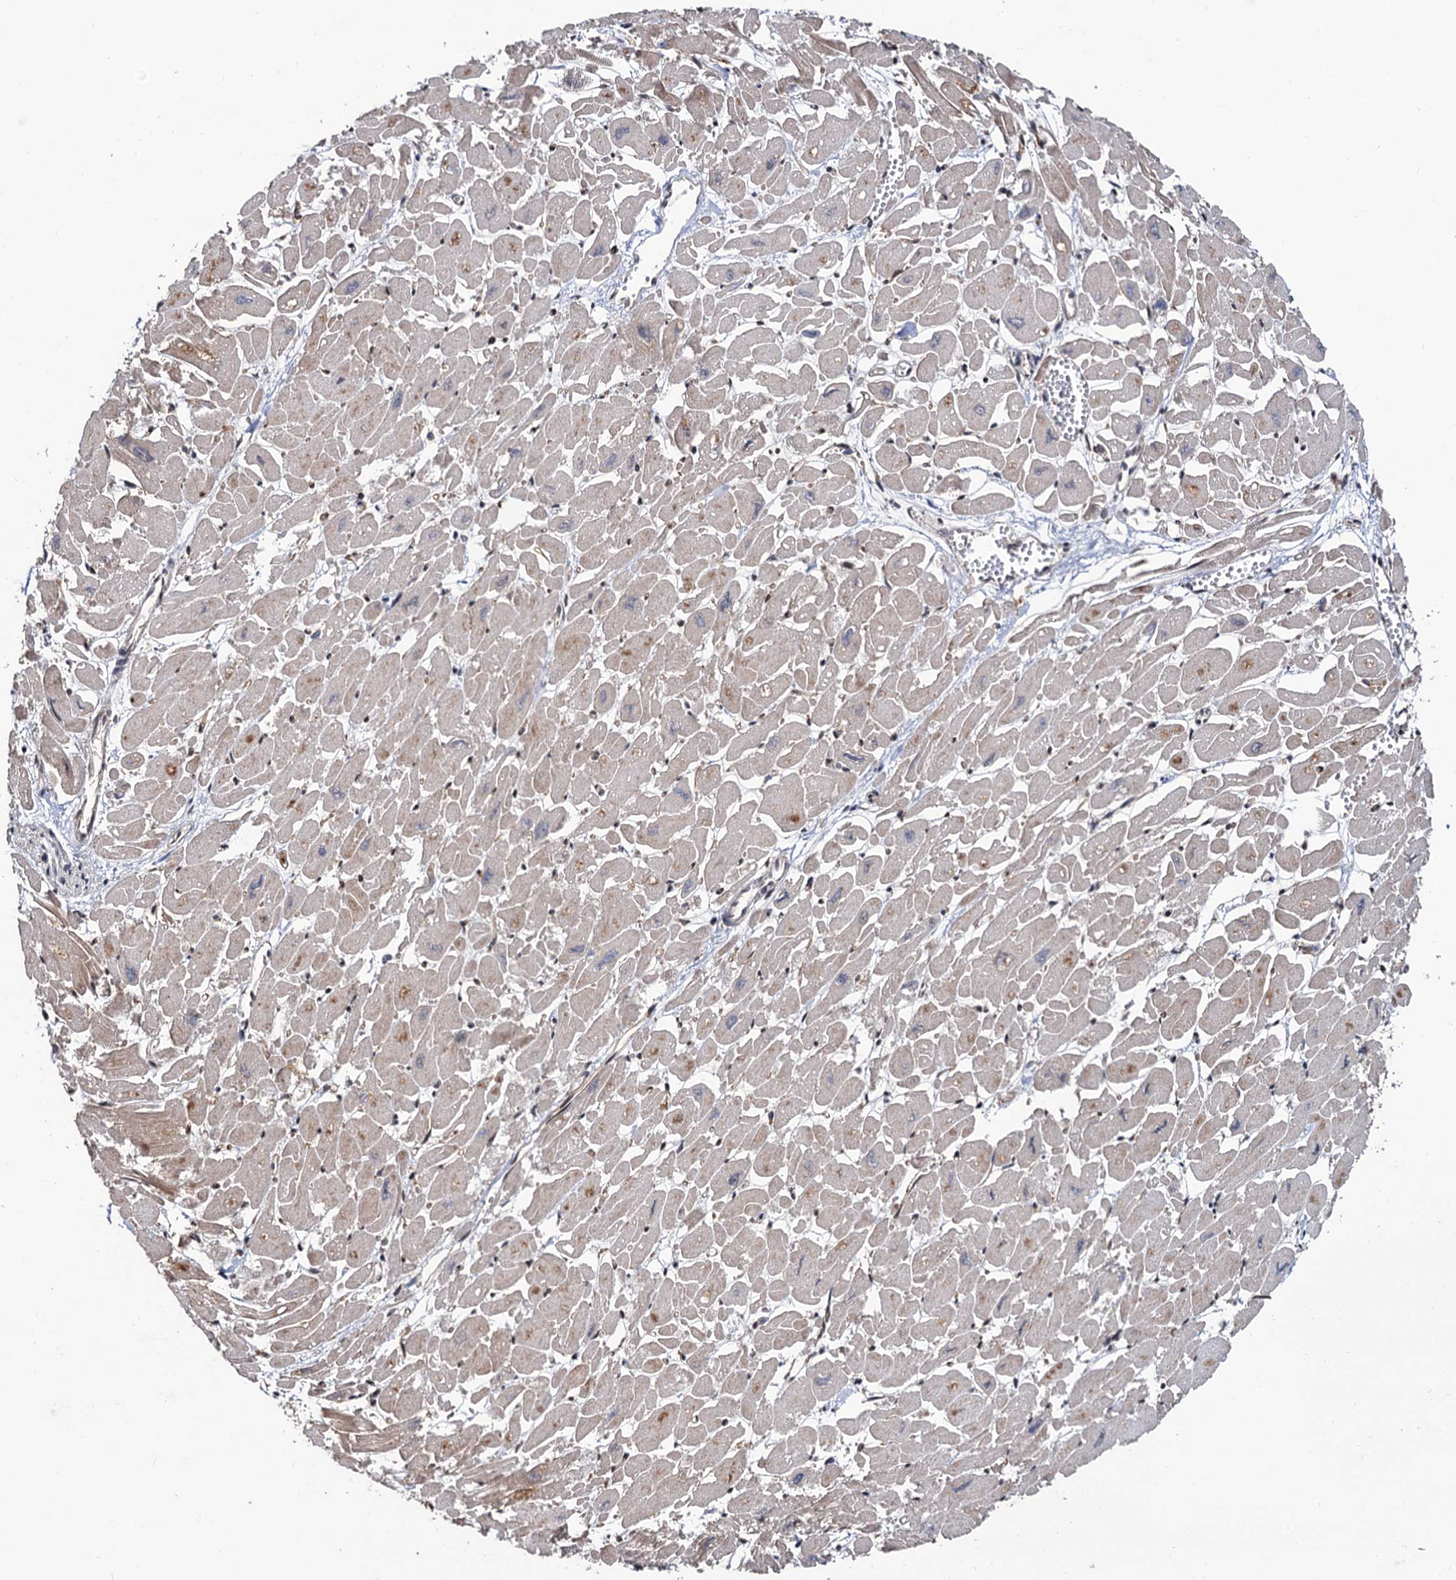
{"staining": {"intensity": "moderate", "quantity": "<25%", "location": "cytoplasmic/membranous,nuclear"}, "tissue": "heart muscle", "cell_type": "Cardiomyocytes", "image_type": "normal", "snomed": [{"axis": "morphology", "description": "Normal tissue, NOS"}, {"axis": "topography", "description": "Heart"}], "caption": "Brown immunohistochemical staining in benign heart muscle displays moderate cytoplasmic/membranous,nuclear expression in about <25% of cardiomyocytes. (DAB (3,3'-diaminobenzidine) IHC with brightfield microscopy, high magnification).", "gene": "LRRC63", "patient": {"sex": "male", "age": 54}}